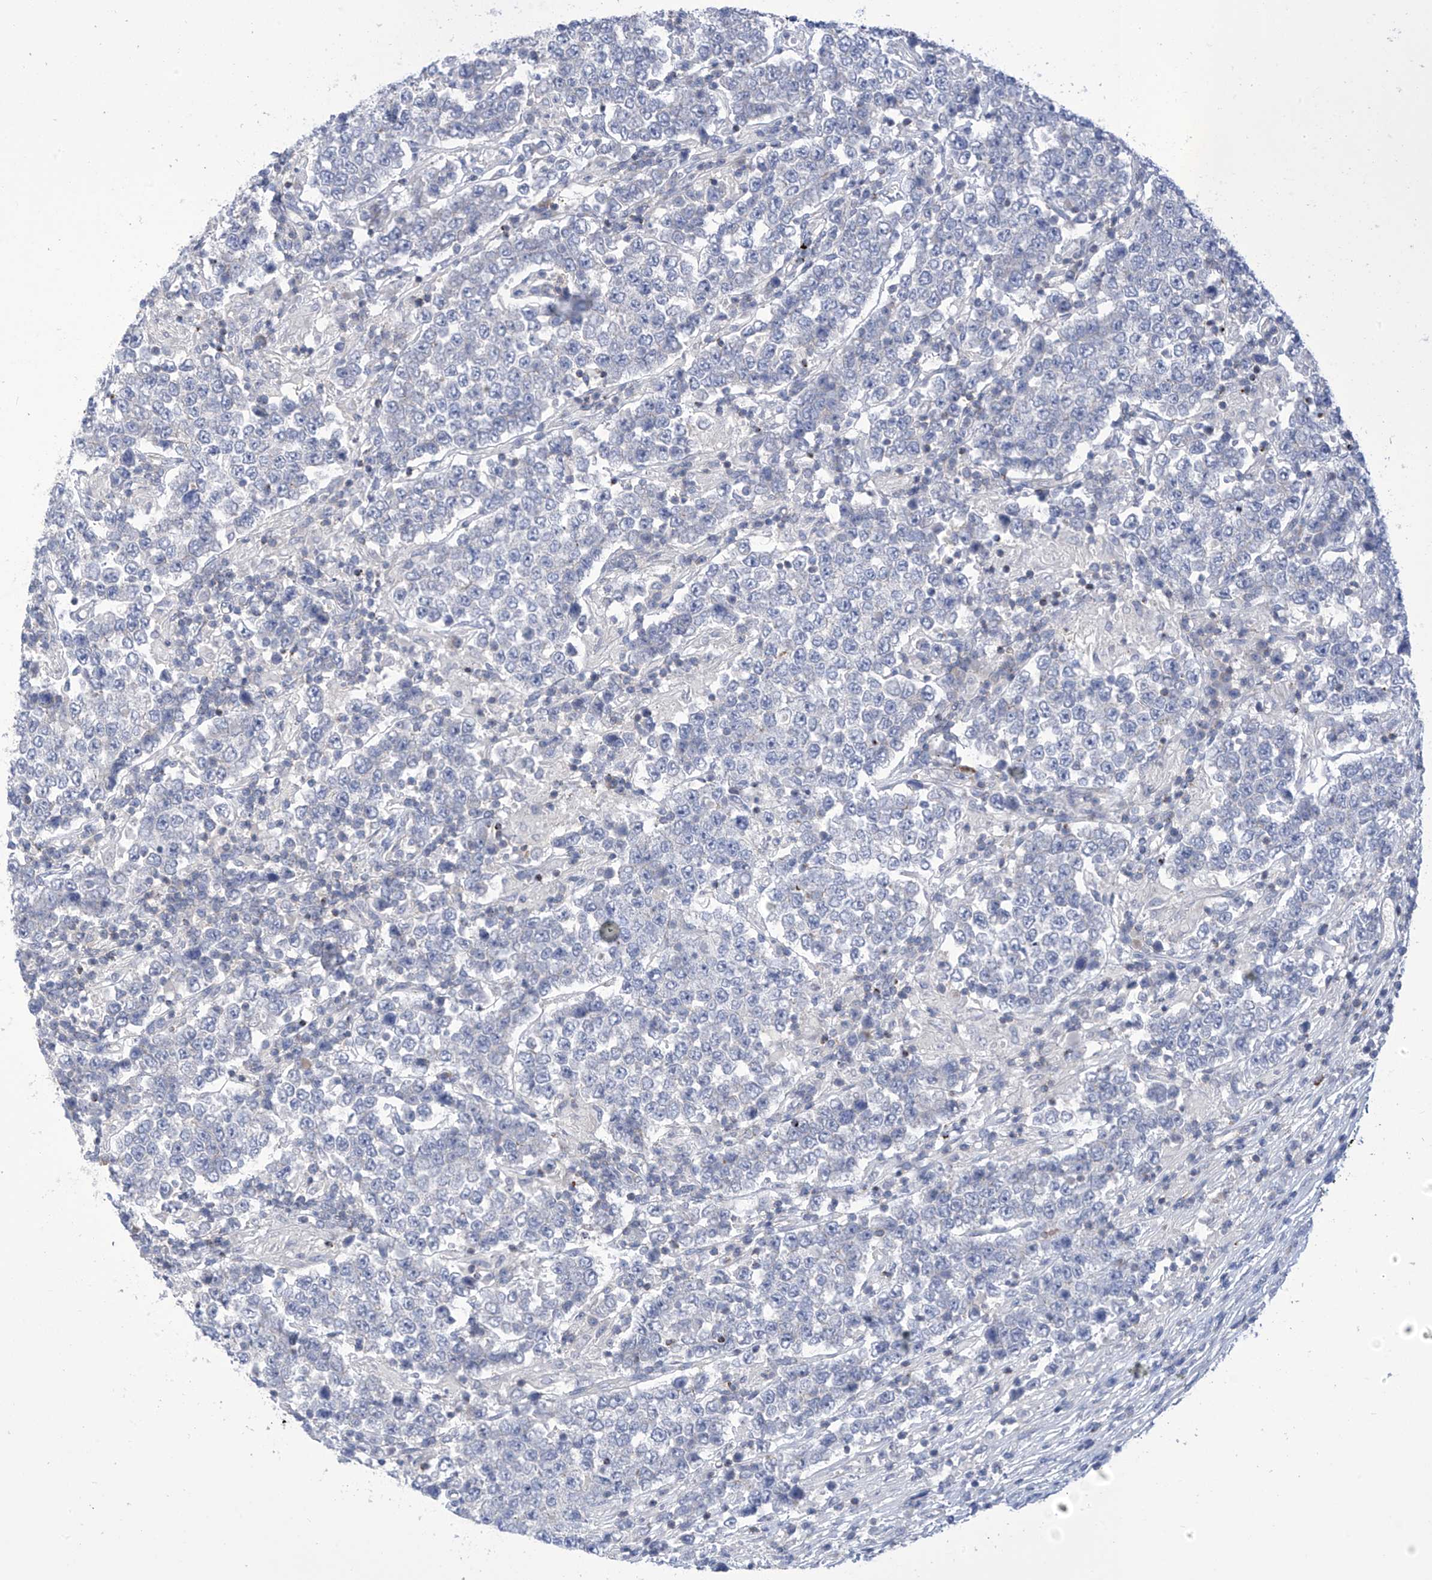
{"staining": {"intensity": "negative", "quantity": "none", "location": "none"}, "tissue": "testis cancer", "cell_type": "Tumor cells", "image_type": "cancer", "snomed": [{"axis": "morphology", "description": "Normal tissue, NOS"}, {"axis": "morphology", "description": "Urothelial carcinoma, High grade"}, {"axis": "morphology", "description": "Seminoma, NOS"}, {"axis": "morphology", "description": "Carcinoma, Embryonal, NOS"}, {"axis": "topography", "description": "Urinary bladder"}, {"axis": "topography", "description": "Testis"}], "caption": "The IHC photomicrograph has no significant positivity in tumor cells of testis cancer tissue.", "gene": "IBA57", "patient": {"sex": "male", "age": 41}}